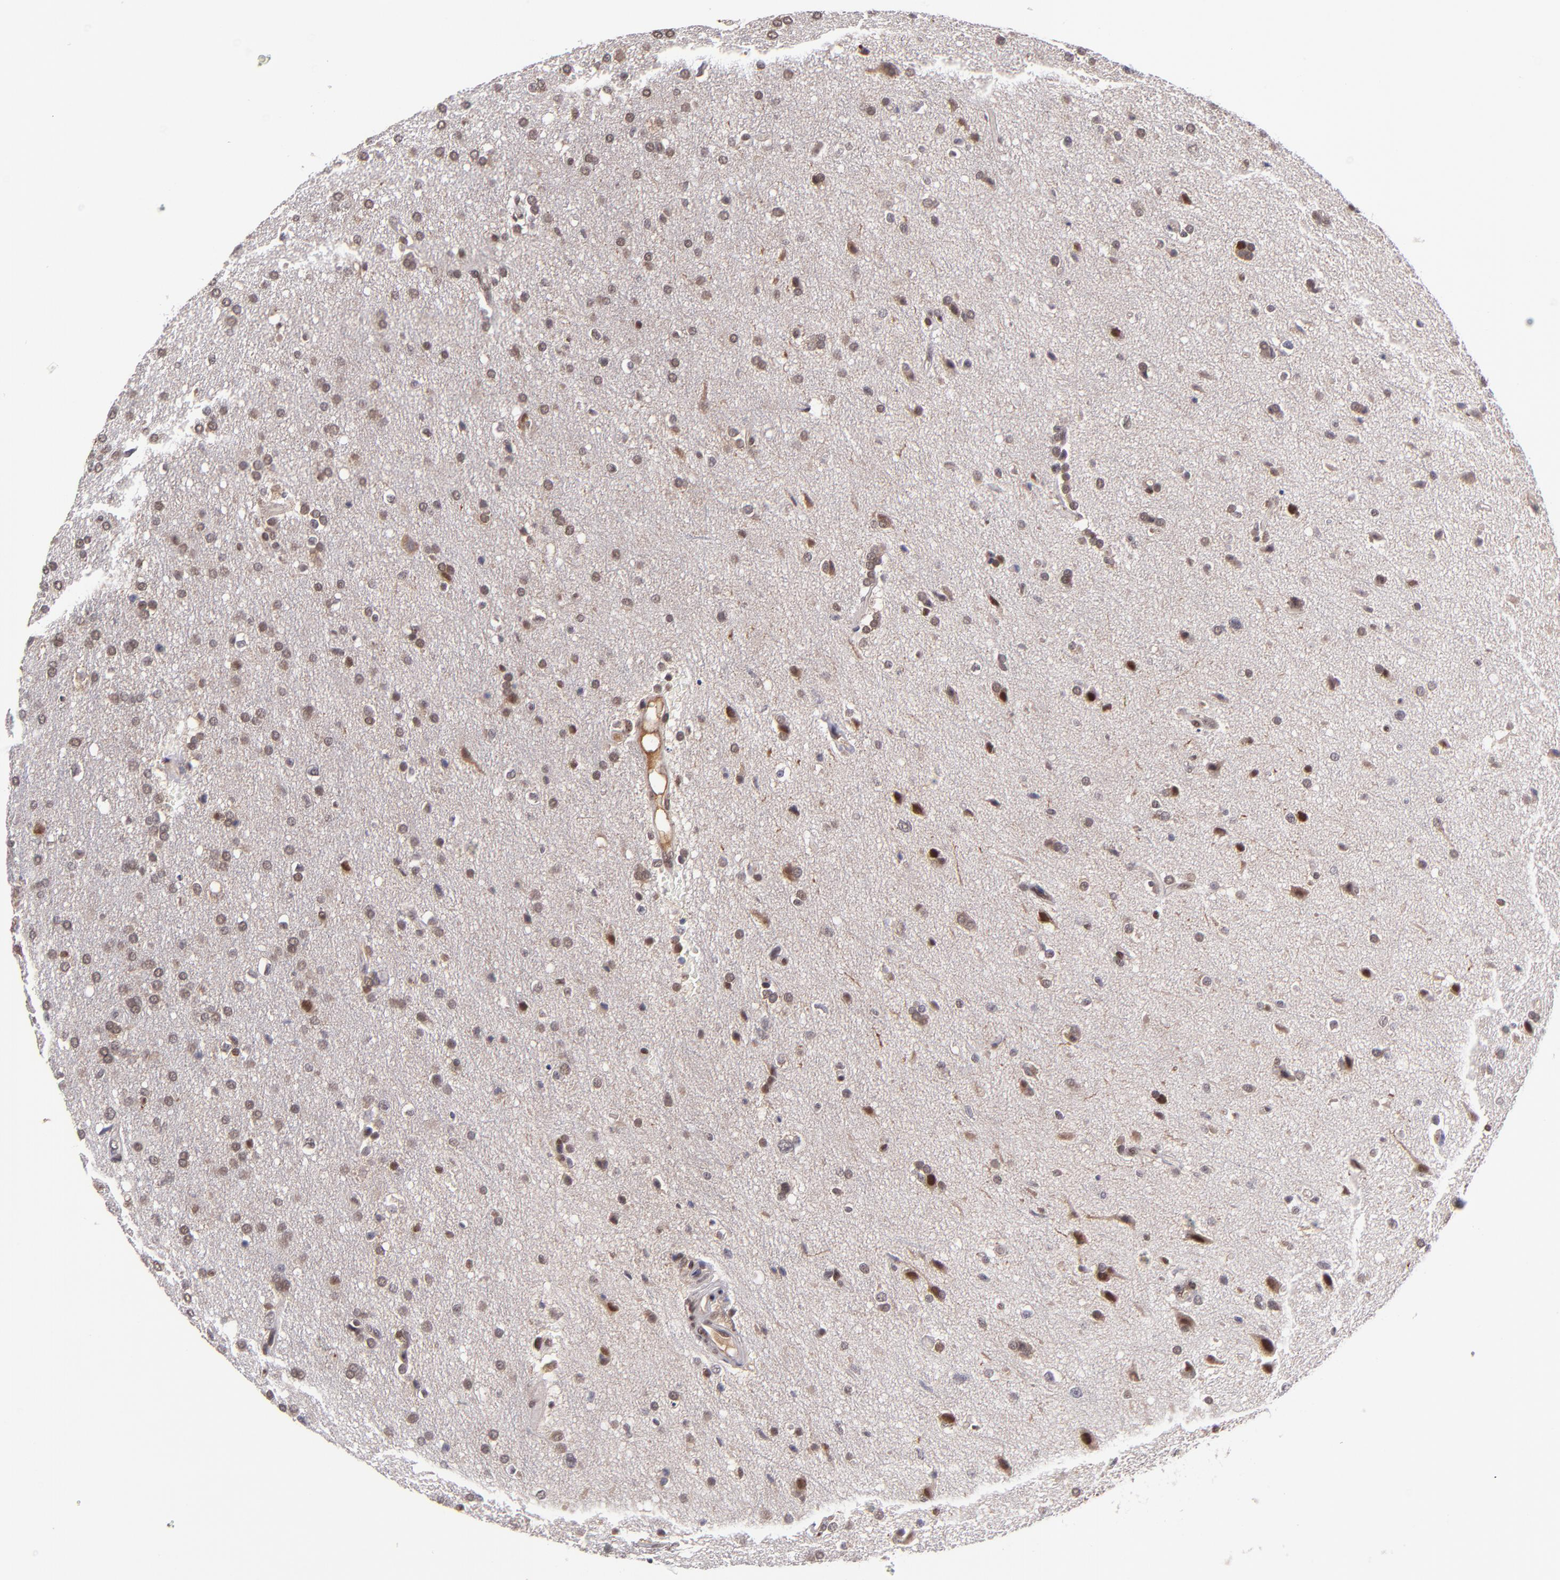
{"staining": {"intensity": "moderate", "quantity": ">75%", "location": "nuclear"}, "tissue": "glioma", "cell_type": "Tumor cells", "image_type": "cancer", "snomed": [{"axis": "morphology", "description": "Glioma, malignant, High grade"}, {"axis": "topography", "description": "Brain"}], "caption": "Glioma was stained to show a protein in brown. There is medium levels of moderate nuclear positivity in about >75% of tumor cells.", "gene": "EP300", "patient": {"sex": "male", "age": 33}}